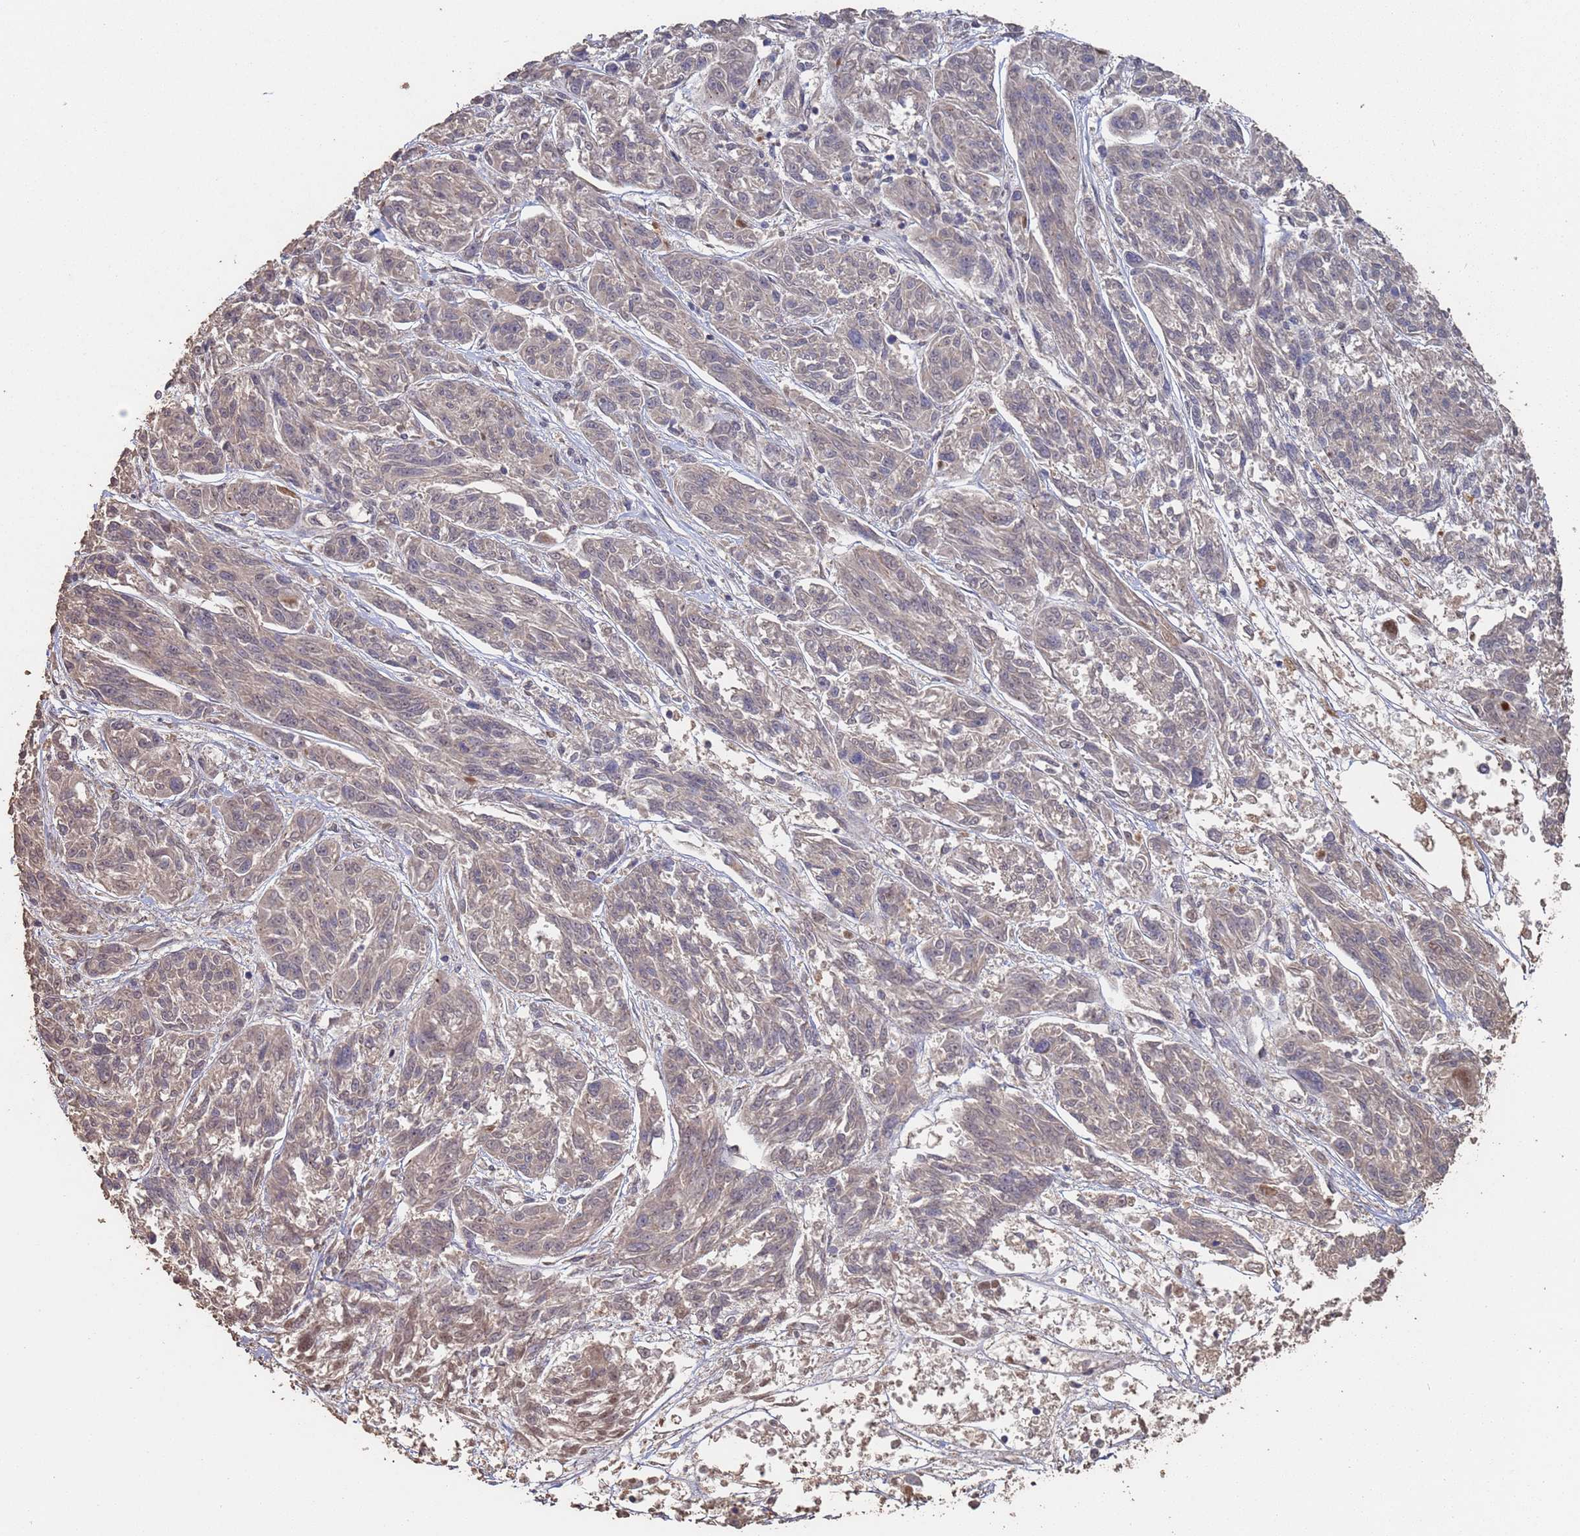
{"staining": {"intensity": "weak", "quantity": "<25%", "location": "cytoplasmic/membranous"}, "tissue": "melanoma", "cell_type": "Tumor cells", "image_type": "cancer", "snomed": [{"axis": "morphology", "description": "Malignant melanoma, NOS"}, {"axis": "topography", "description": "Skin"}], "caption": "DAB immunohistochemical staining of melanoma shows no significant expression in tumor cells.", "gene": "FRAT1", "patient": {"sex": "male", "age": 53}}